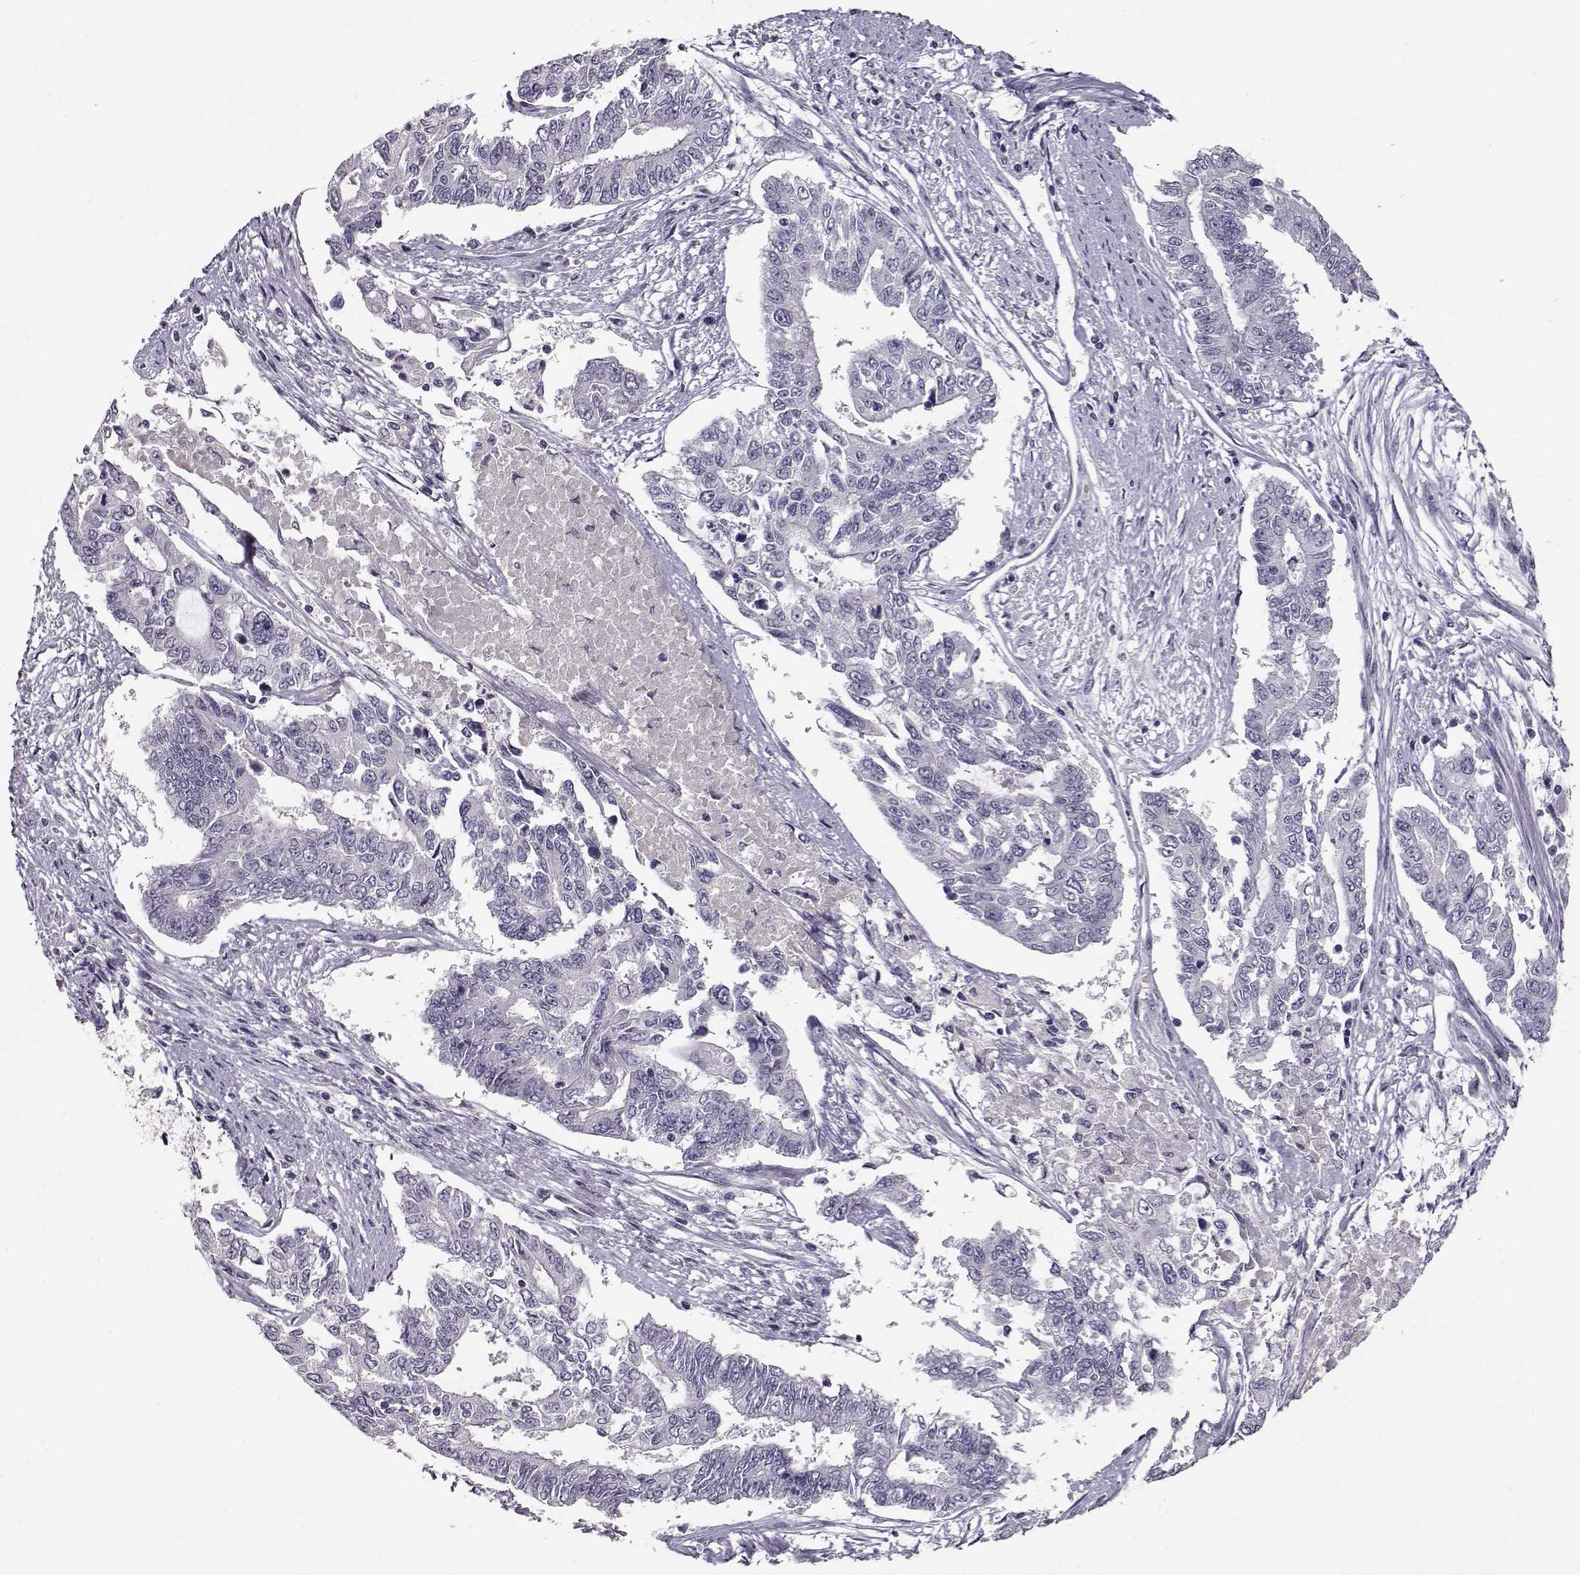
{"staining": {"intensity": "negative", "quantity": "none", "location": "none"}, "tissue": "endometrial cancer", "cell_type": "Tumor cells", "image_type": "cancer", "snomed": [{"axis": "morphology", "description": "Adenocarcinoma, NOS"}, {"axis": "topography", "description": "Uterus"}], "caption": "A high-resolution image shows immunohistochemistry (IHC) staining of endometrial cancer, which displays no significant staining in tumor cells.", "gene": "RHOXF2", "patient": {"sex": "female", "age": 59}}